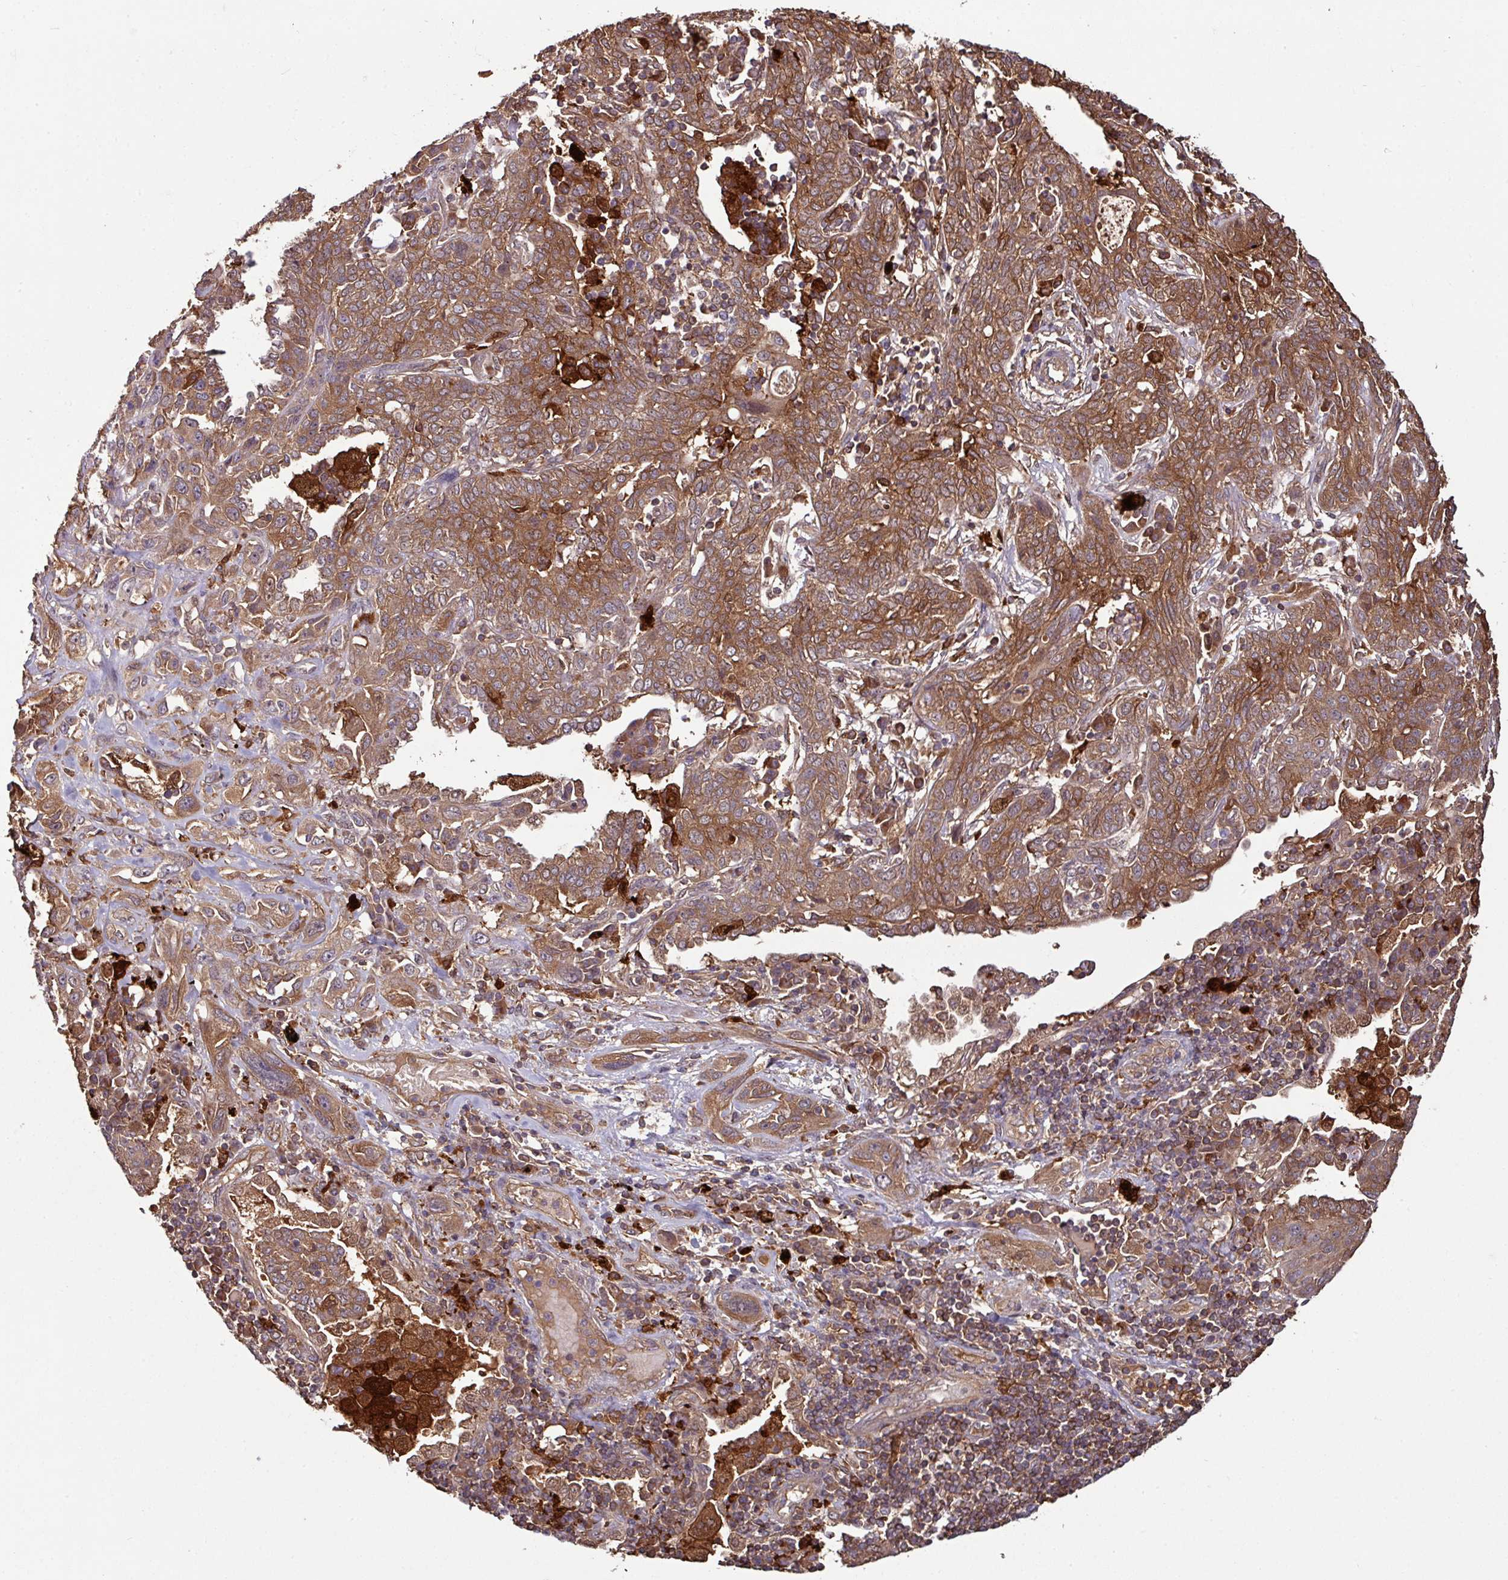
{"staining": {"intensity": "moderate", "quantity": ">75%", "location": "cytoplasmic/membranous"}, "tissue": "lung cancer", "cell_type": "Tumor cells", "image_type": "cancer", "snomed": [{"axis": "morphology", "description": "Squamous cell carcinoma, NOS"}, {"axis": "topography", "description": "Lung"}], "caption": "A photomicrograph showing moderate cytoplasmic/membranous staining in about >75% of tumor cells in lung cancer (squamous cell carcinoma), as visualized by brown immunohistochemical staining.", "gene": "GNPDA1", "patient": {"sex": "female", "age": 70}}